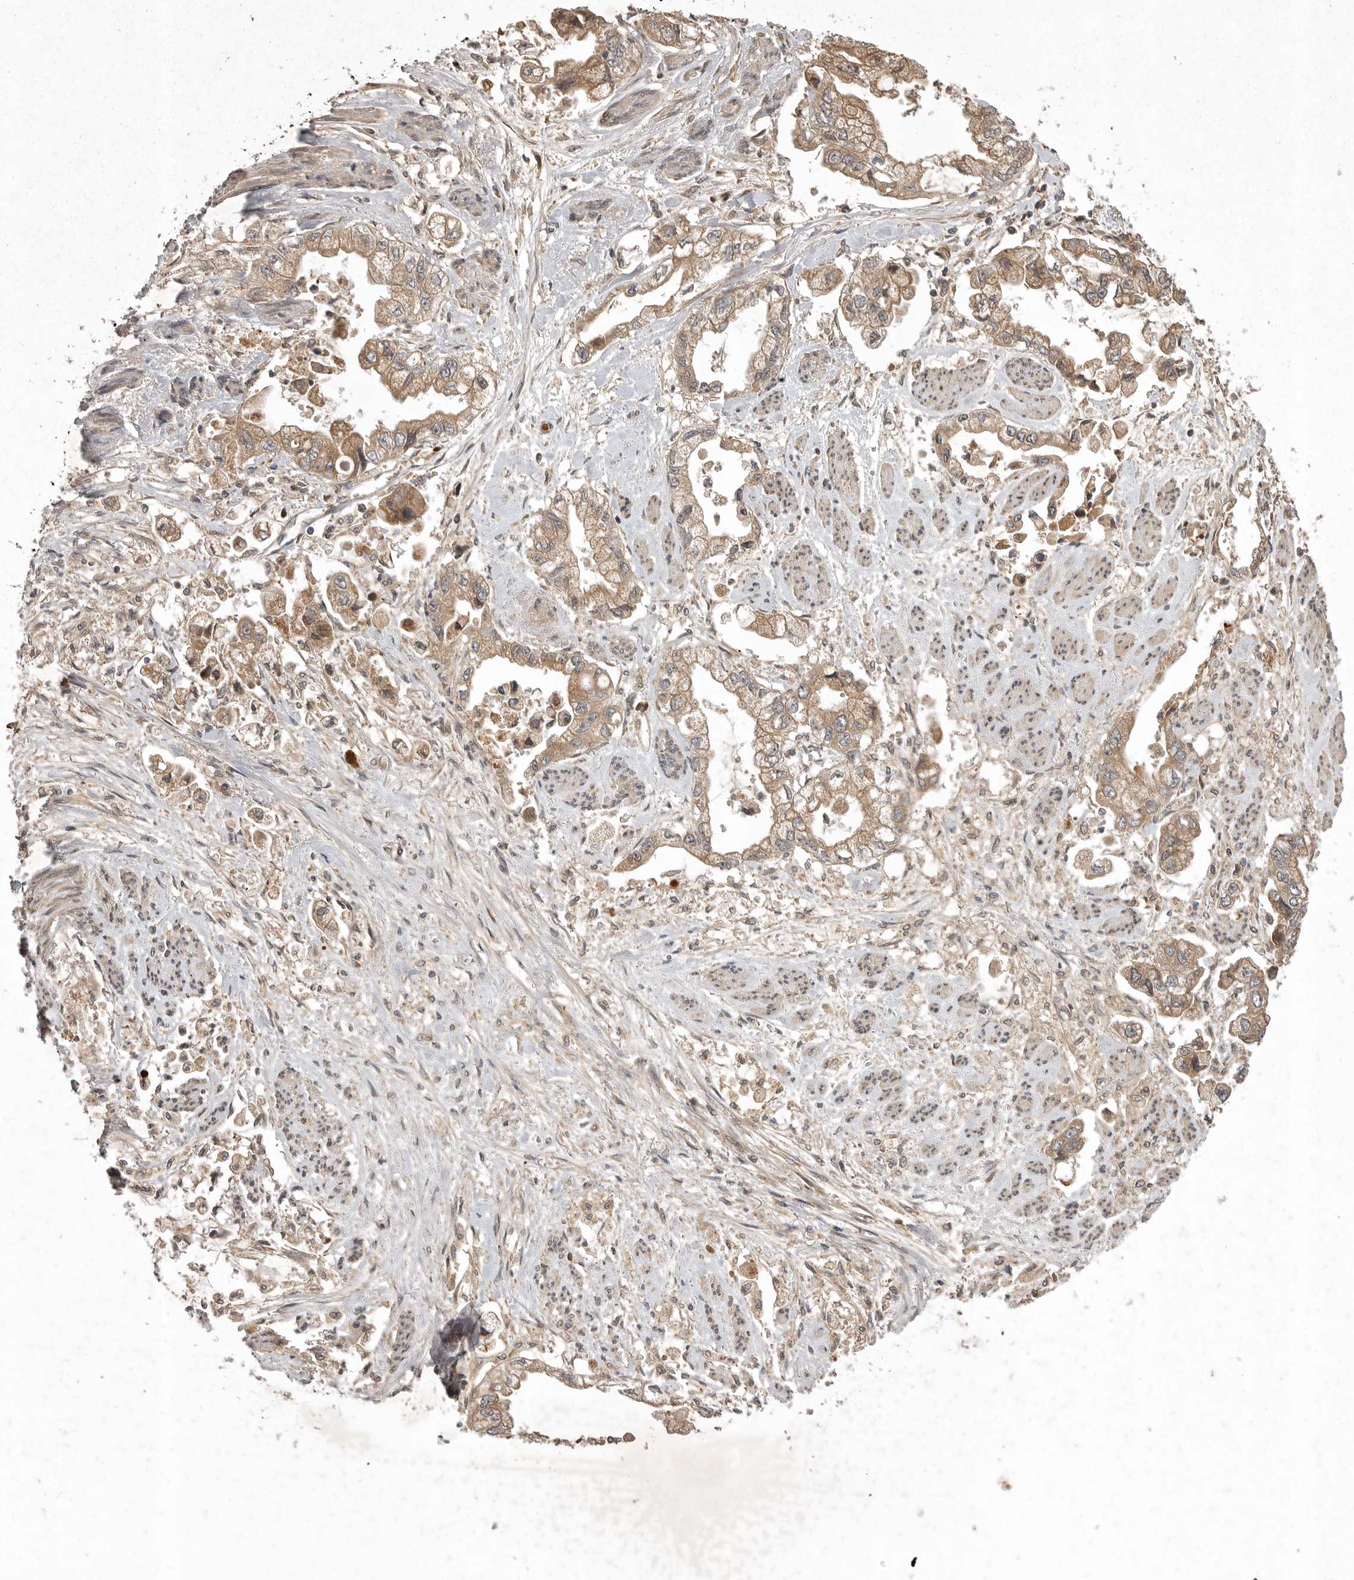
{"staining": {"intensity": "moderate", "quantity": ">75%", "location": "cytoplasmic/membranous"}, "tissue": "stomach cancer", "cell_type": "Tumor cells", "image_type": "cancer", "snomed": [{"axis": "morphology", "description": "Adenocarcinoma, NOS"}, {"axis": "topography", "description": "Stomach"}], "caption": "Adenocarcinoma (stomach) stained with a brown dye exhibits moderate cytoplasmic/membranous positive expression in about >75% of tumor cells.", "gene": "GPR31", "patient": {"sex": "male", "age": 62}}